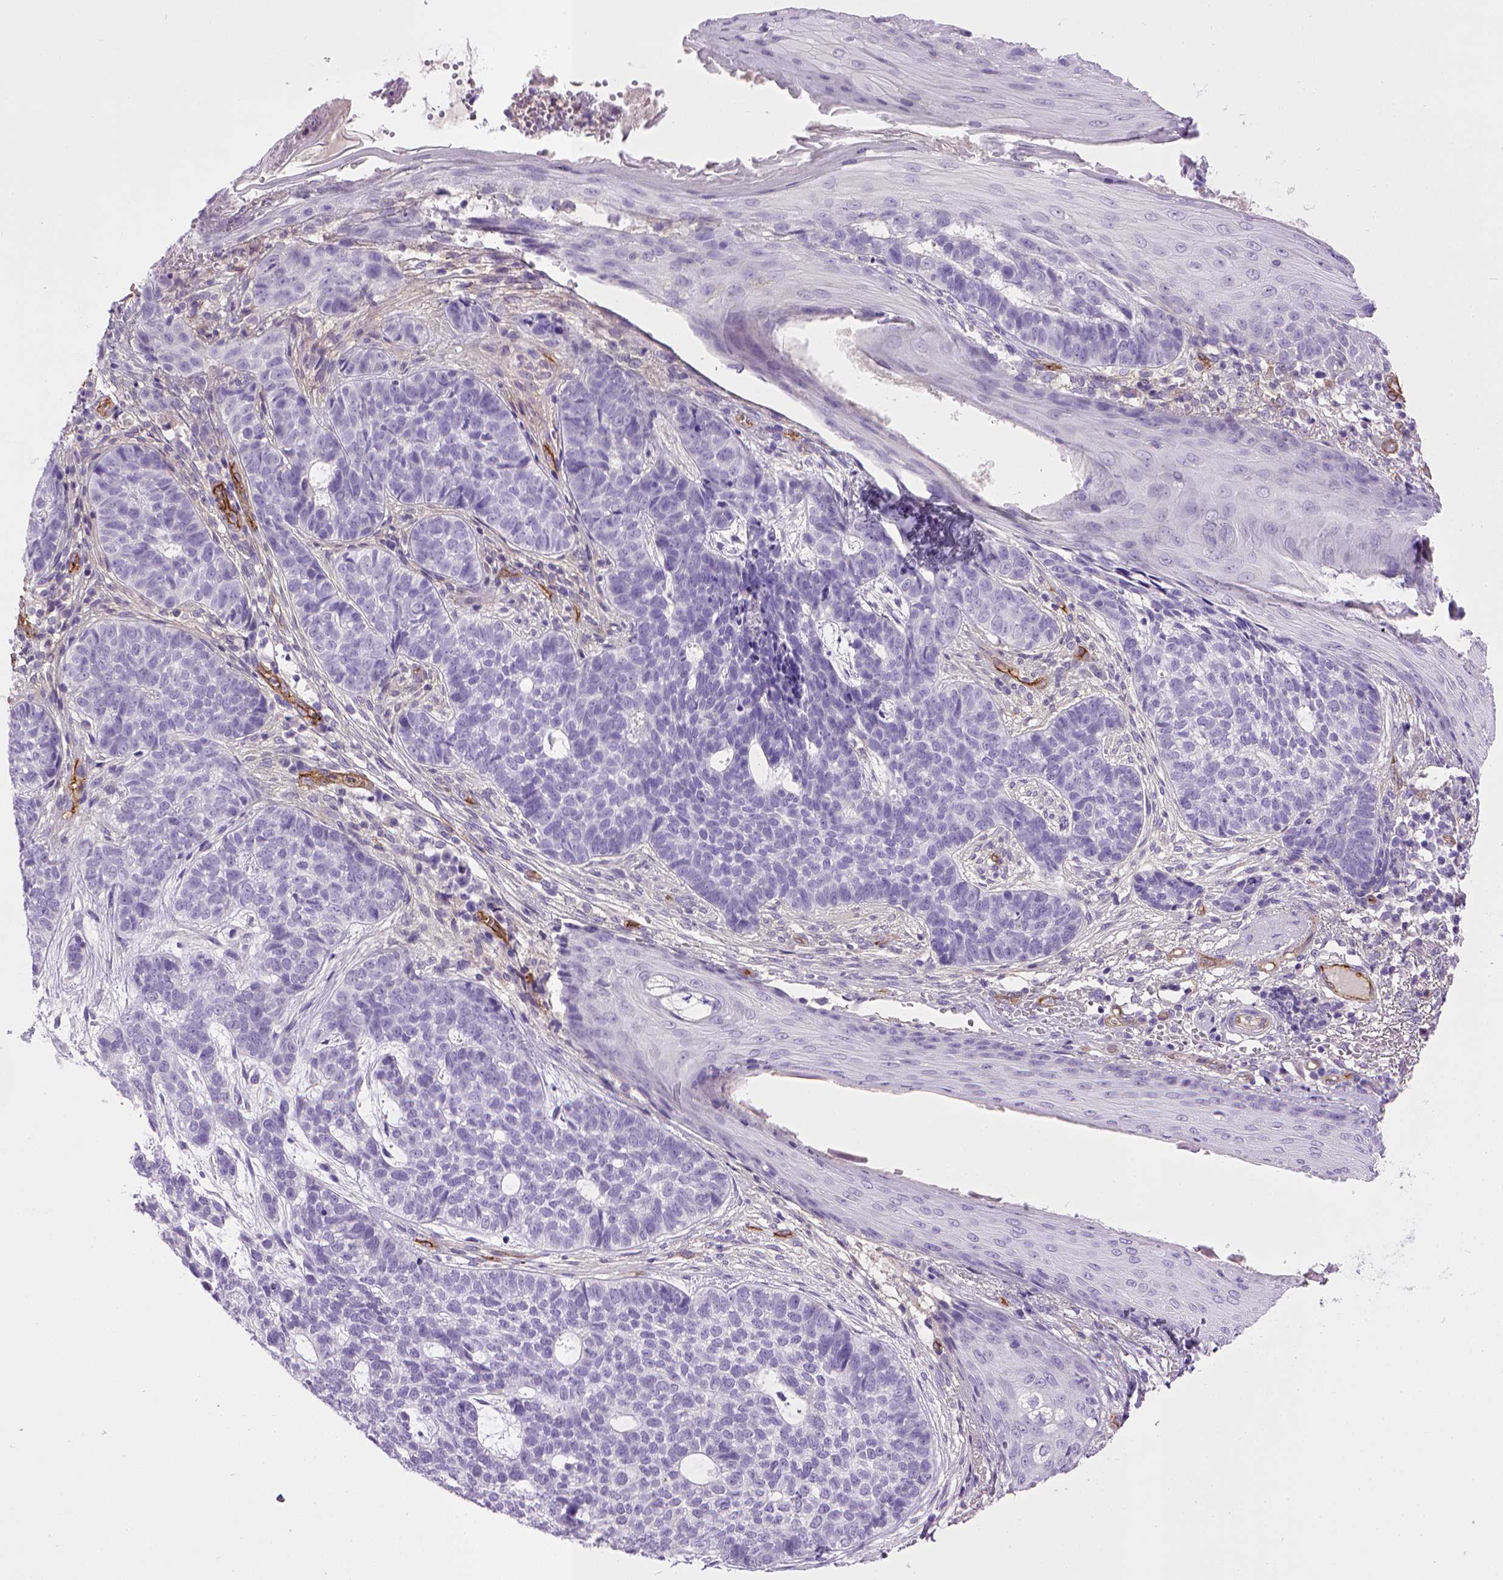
{"staining": {"intensity": "negative", "quantity": "none", "location": "none"}, "tissue": "skin cancer", "cell_type": "Tumor cells", "image_type": "cancer", "snomed": [{"axis": "morphology", "description": "Basal cell carcinoma"}, {"axis": "topography", "description": "Skin"}], "caption": "Image shows no protein expression in tumor cells of skin cancer (basal cell carcinoma) tissue.", "gene": "ENG", "patient": {"sex": "female", "age": 69}}